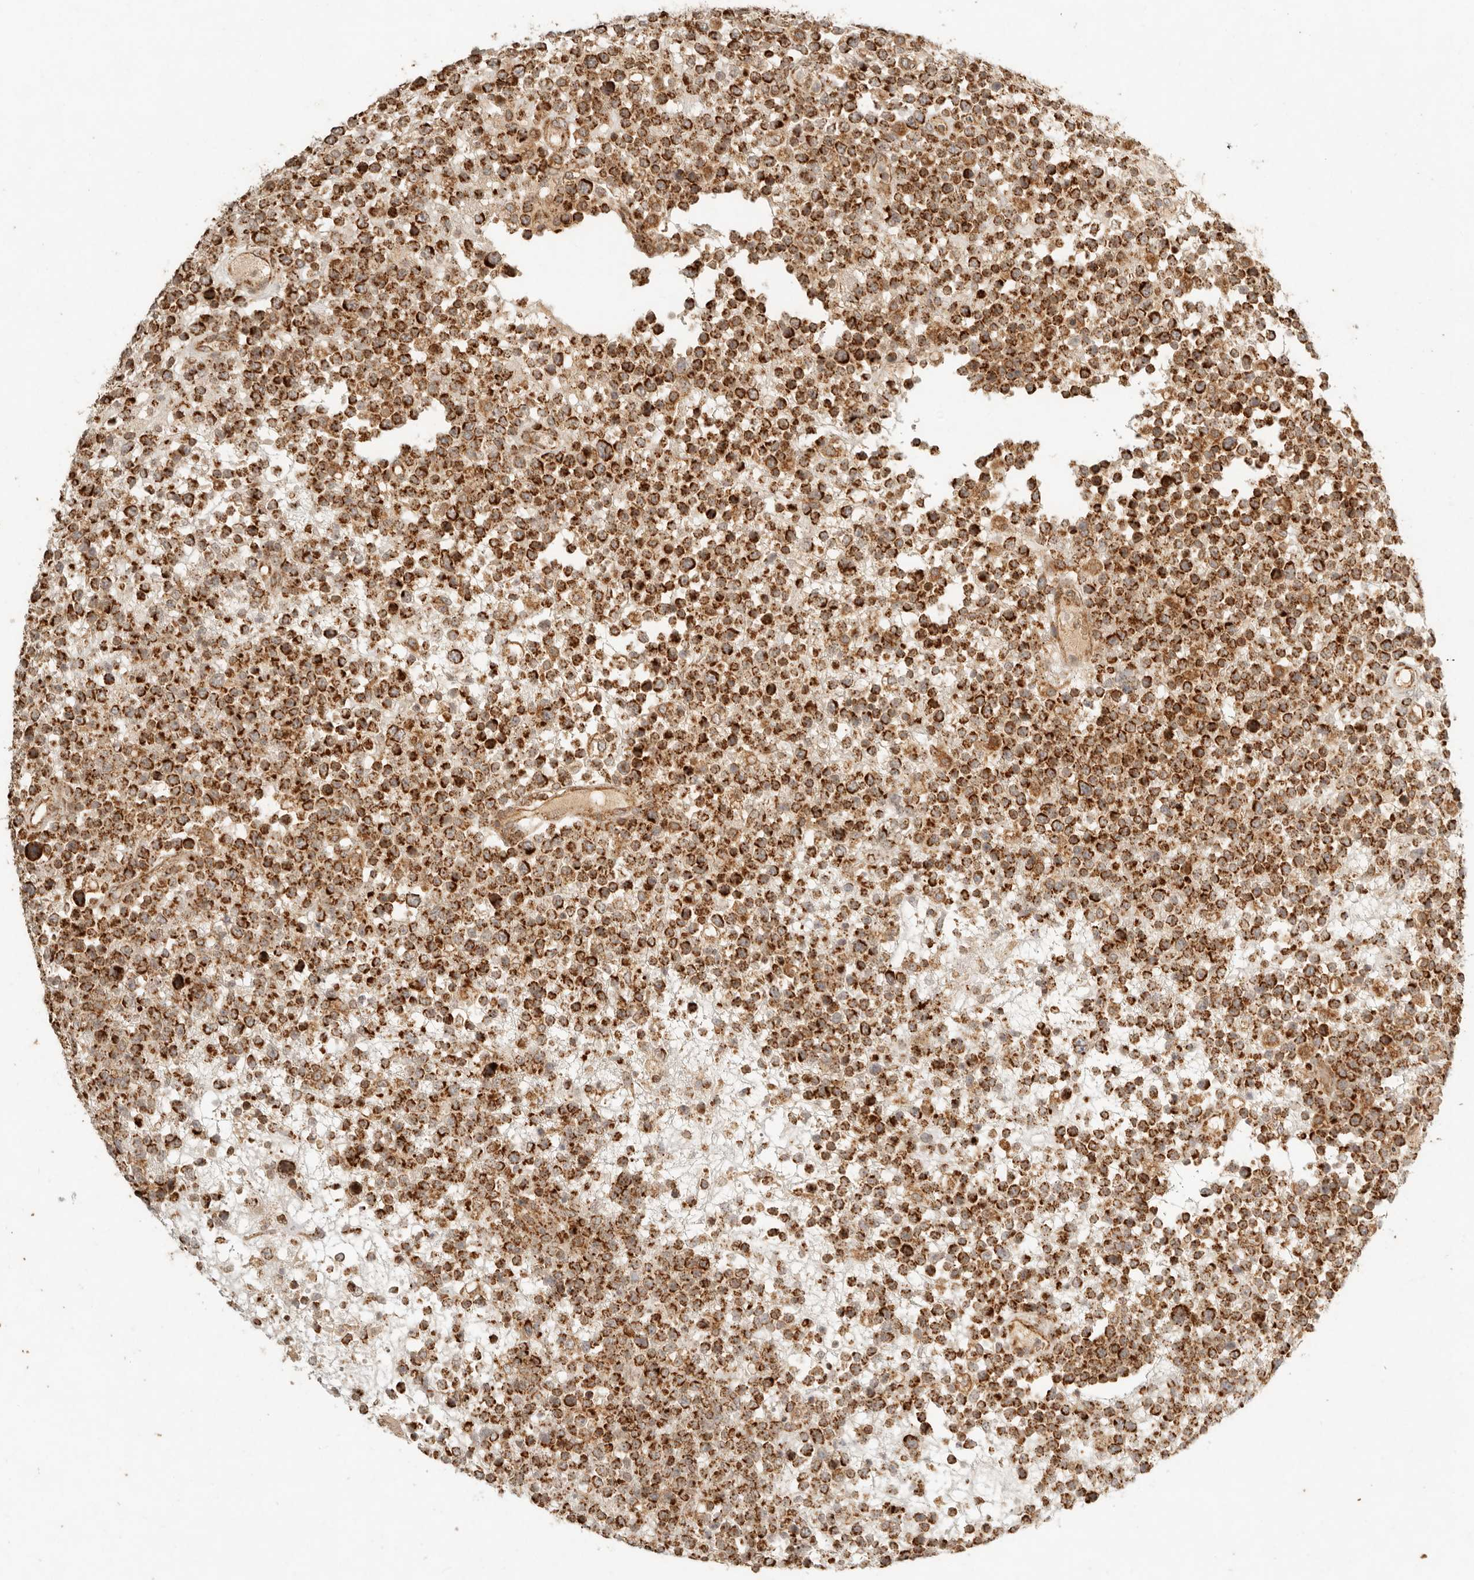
{"staining": {"intensity": "strong", "quantity": ">75%", "location": "cytoplasmic/membranous"}, "tissue": "lymphoma", "cell_type": "Tumor cells", "image_type": "cancer", "snomed": [{"axis": "morphology", "description": "Malignant lymphoma, non-Hodgkin's type, High grade"}, {"axis": "topography", "description": "Colon"}], "caption": "High-grade malignant lymphoma, non-Hodgkin's type stained with a brown dye displays strong cytoplasmic/membranous positive positivity in approximately >75% of tumor cells.", "gene": "MRPL55", "patient": {"sex": "female", "age": 53}}